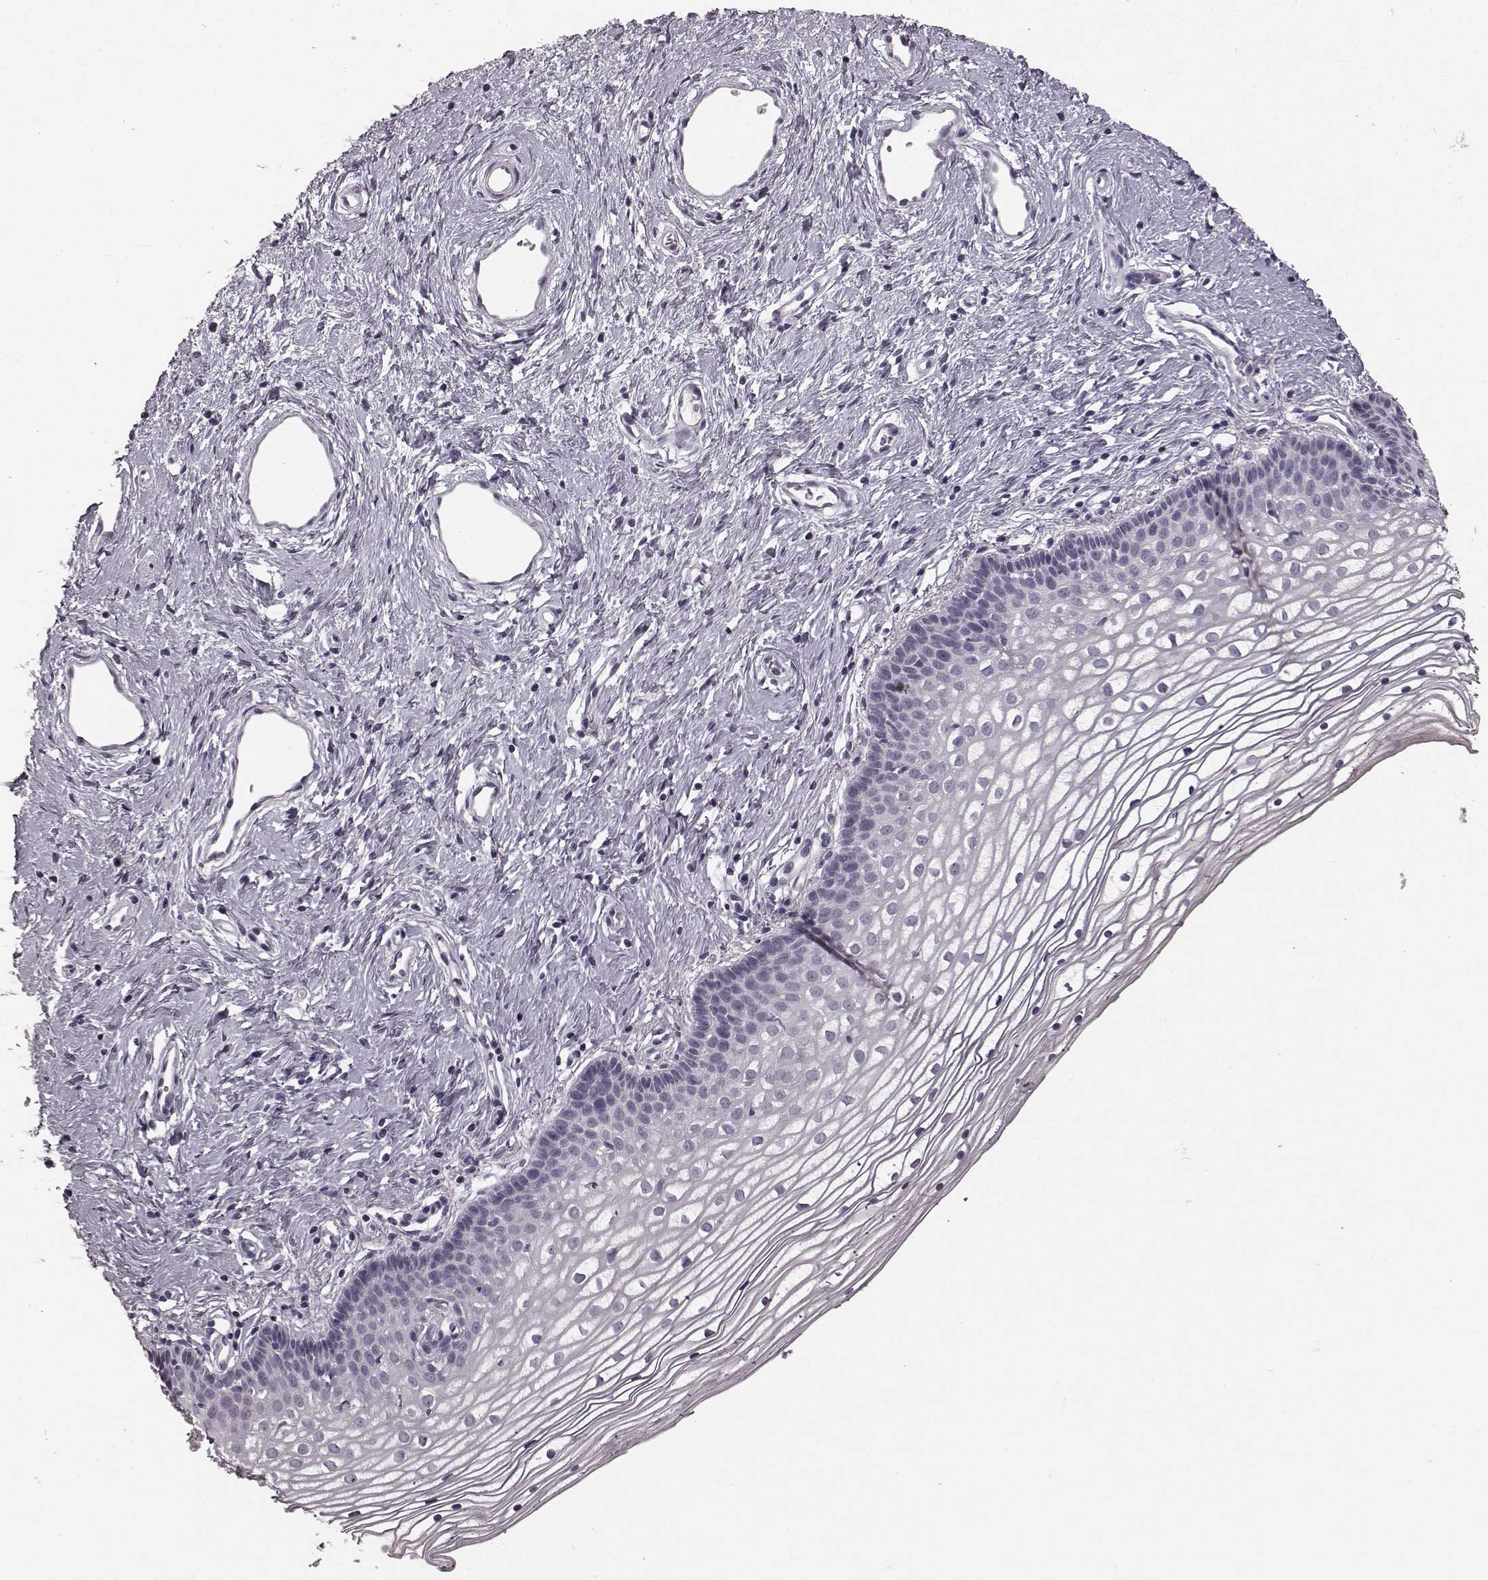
{"staining": {"intensity": "negative", "quantity": "none", "location": "none"}, "tissue": "vagina", "cell_type": "Squamous epithelial cells", "image_type": "normal", "snomed": [{"axis": "morphology", "description": "Normal tissue, NOS"}, {"axis": "topography", "description": "Vagina"}], "caption": "A high-resolution image shows IHC staining of normal vagina, which demonstrates no significant expression in squamous epithelial cells.", "gene": "RIT2", "patient": {"sex": "female", "age": 36}}